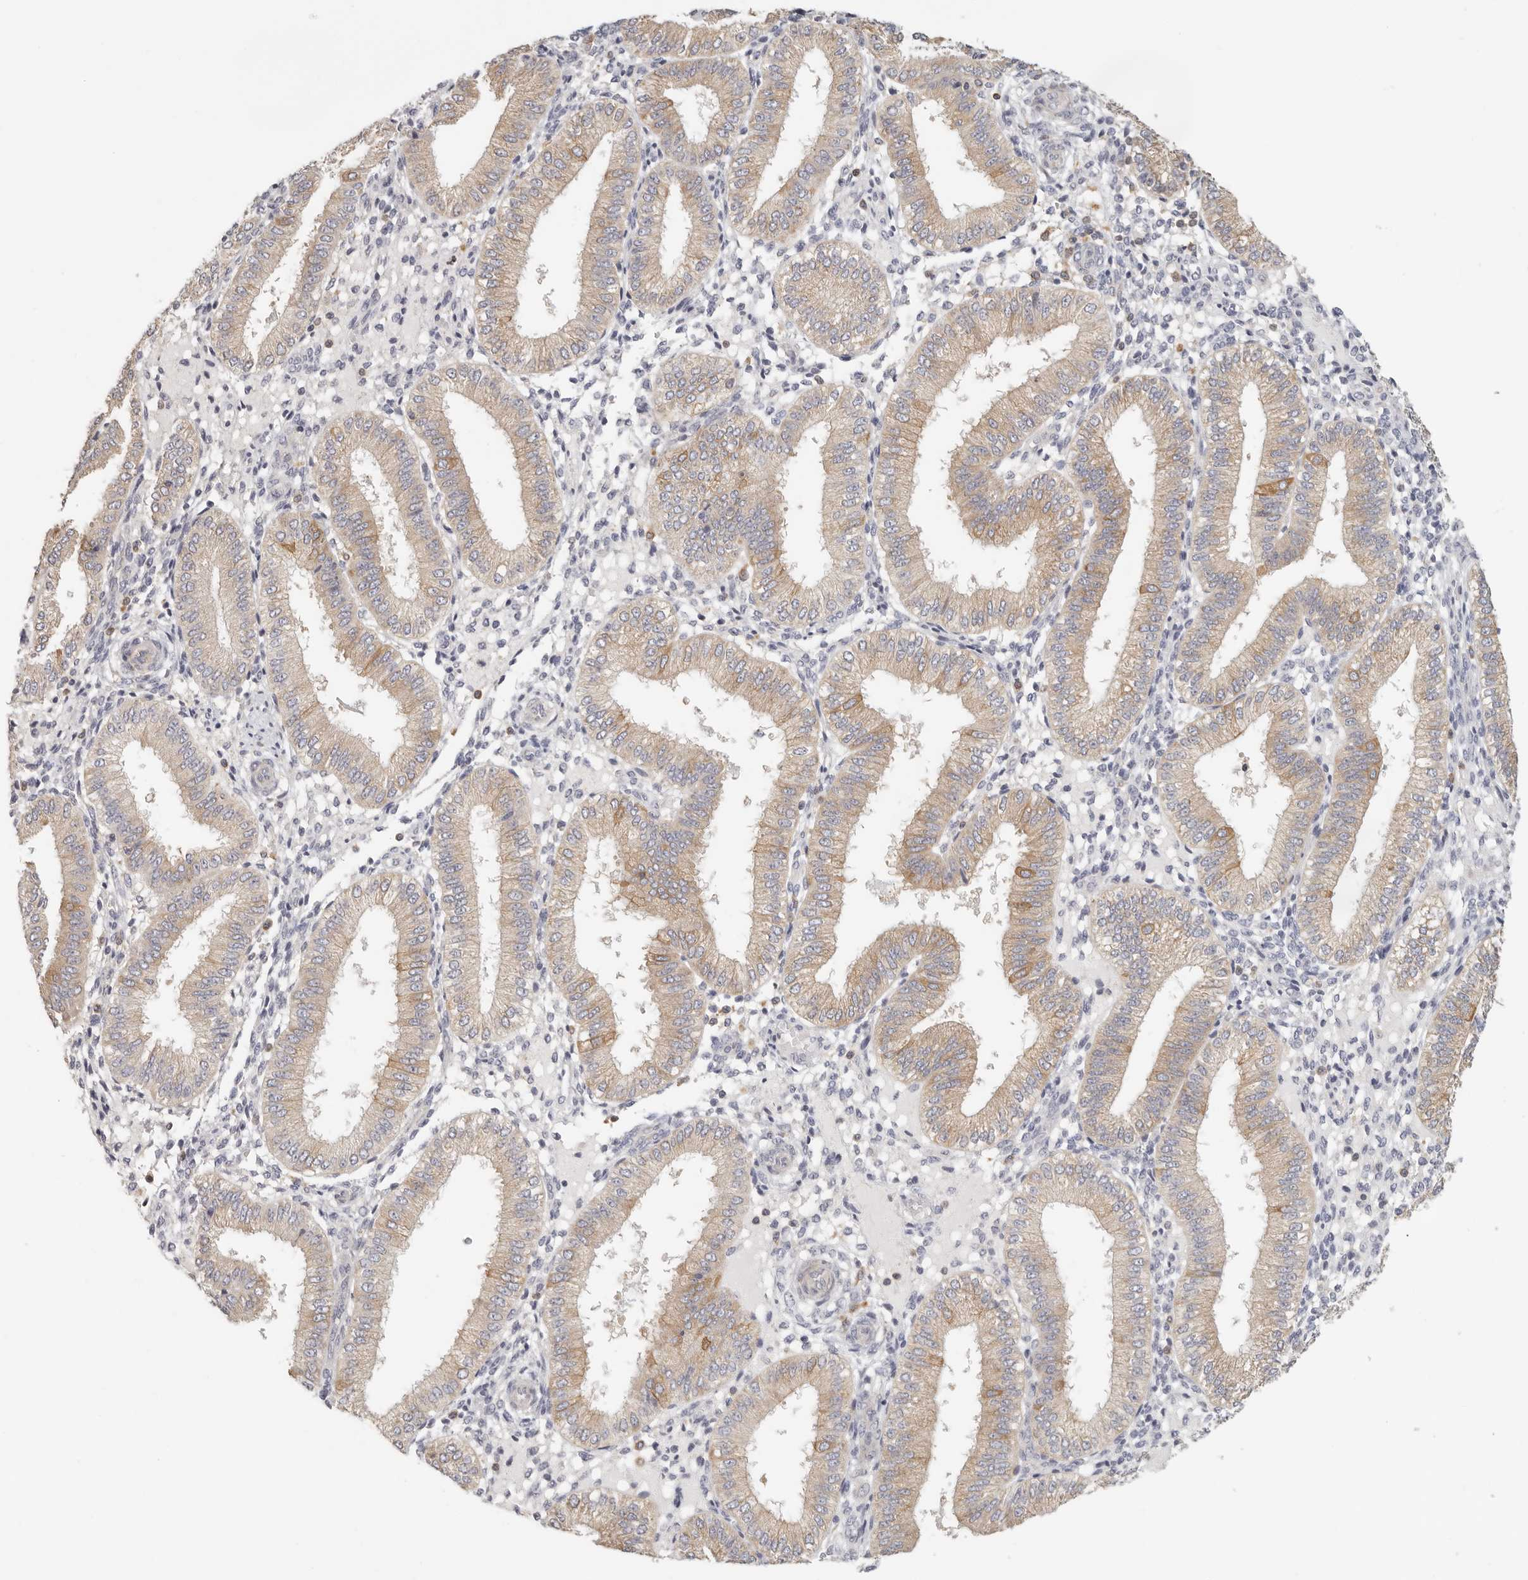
{"staining": {"intensity": "negative", "quantity": "none", "location": "none"}, "tissue": "endometrium", "cell_type": "Cells in endometrial stroma", "image_type": "normal", "snomed": [{"axis": "morphology", "description": "Normal tissue, NOS"}, {"axis": "topography", "description": "Endometrium"}], "caption": "Immunohistochemistry image of normal endometrium stained for a protein (brown), which demonstrates no expression in cells in endometrial stroma. (DAB (3,3'-diaminobenzidine) immunohistochemistry, high magnification).", "gene": "ANXA9", "patient": {"sex": "female", "age": 39}}